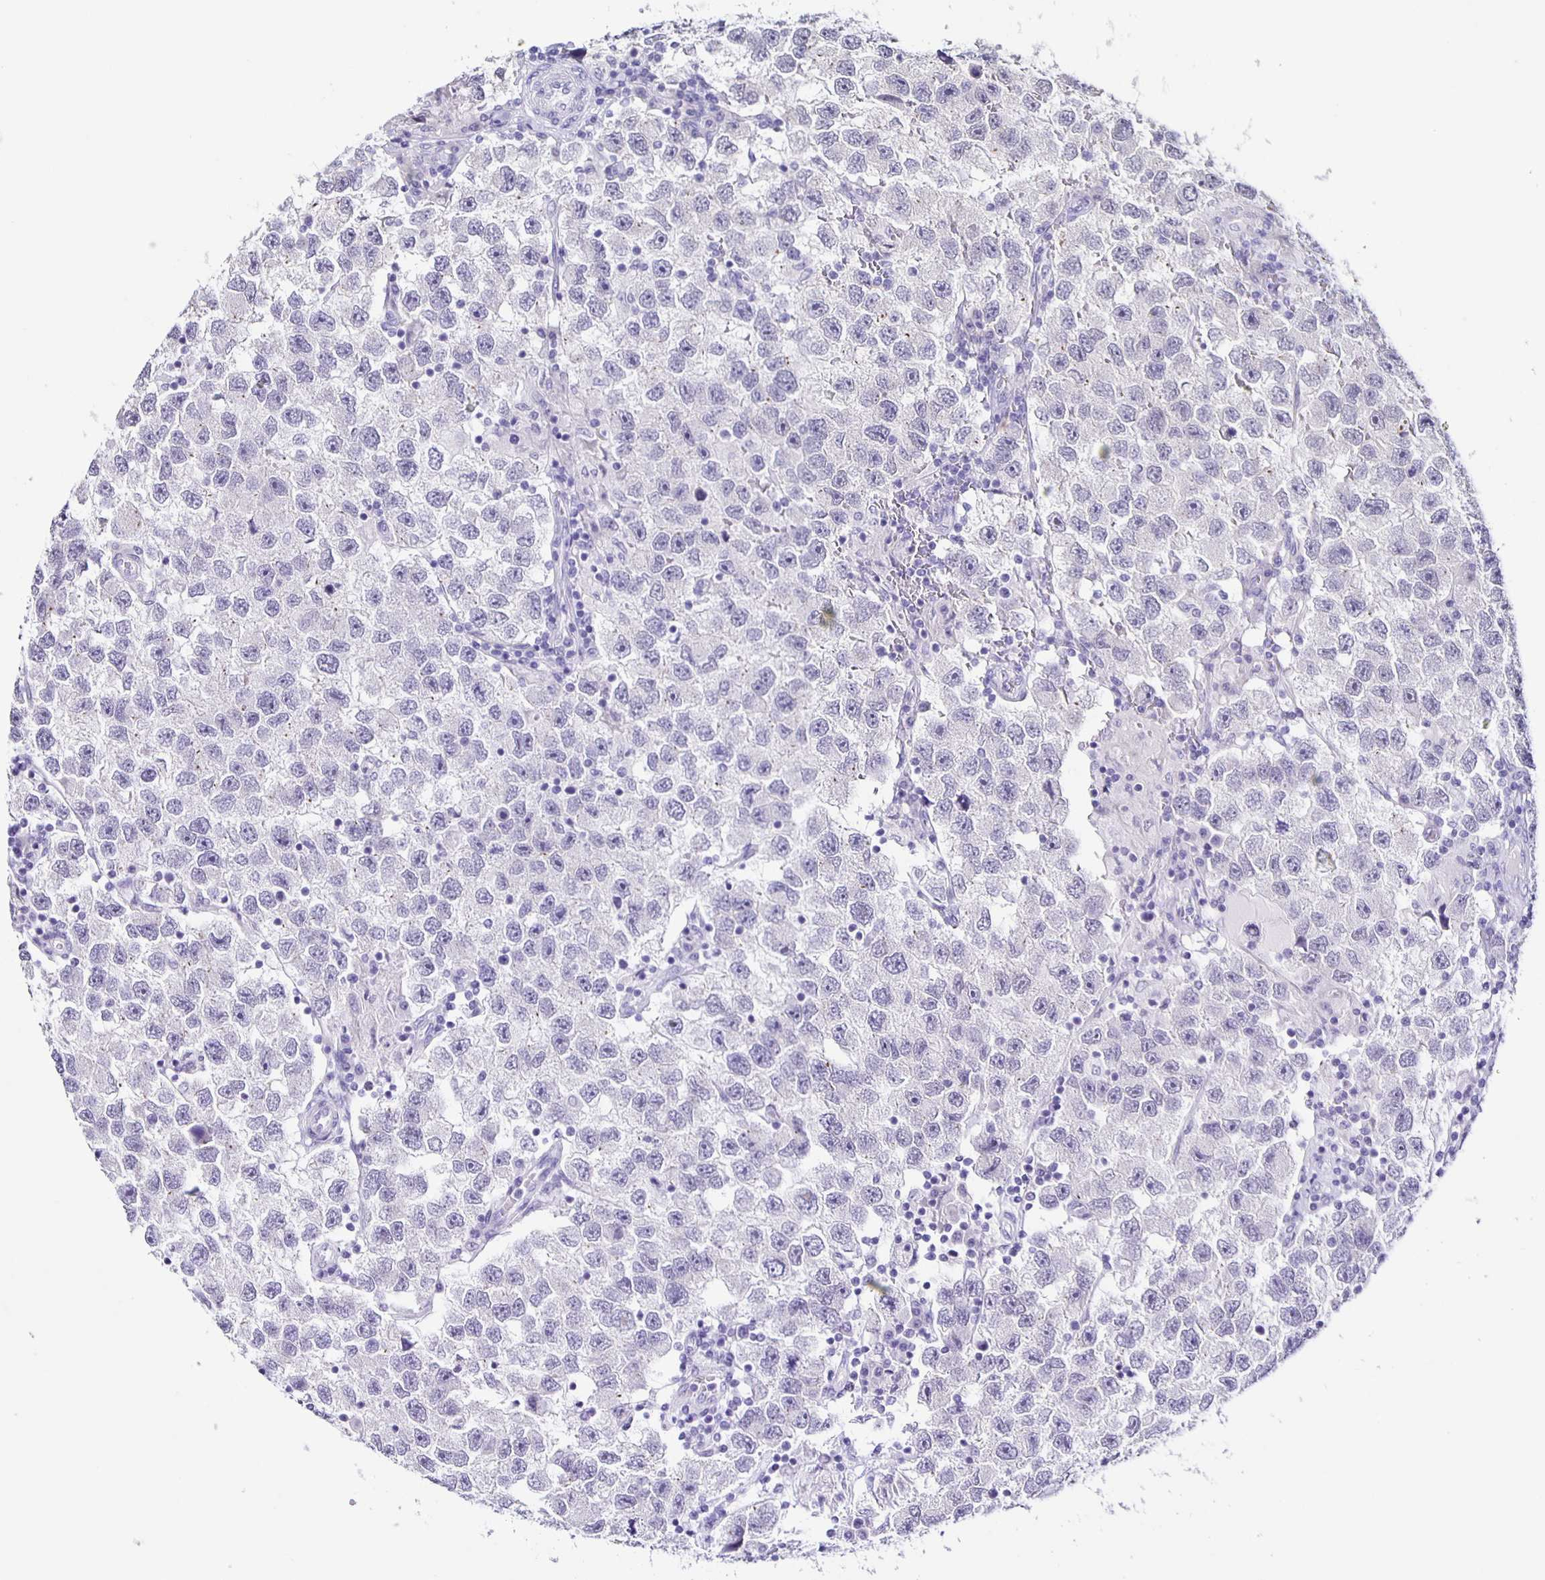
{"staining": {"intensity": "negative", "quantity": "none", "location": "none"}, "tissue": "testis cancer", "cell_type": "Tumor cells", "image_type": "cancer", "snomed": [{"axis": "morphology", "description": "Seminoma, NOS"}, {"axis": "topography", "description": "Testis"}], "caption": "Tumor cells show no significant protein staining in testis cancer. (DAB IHC visualized using brightfield microscopy, high magnification).", "gene": "SLC12A3", "patient": {"sex": "male", "age": 26}}